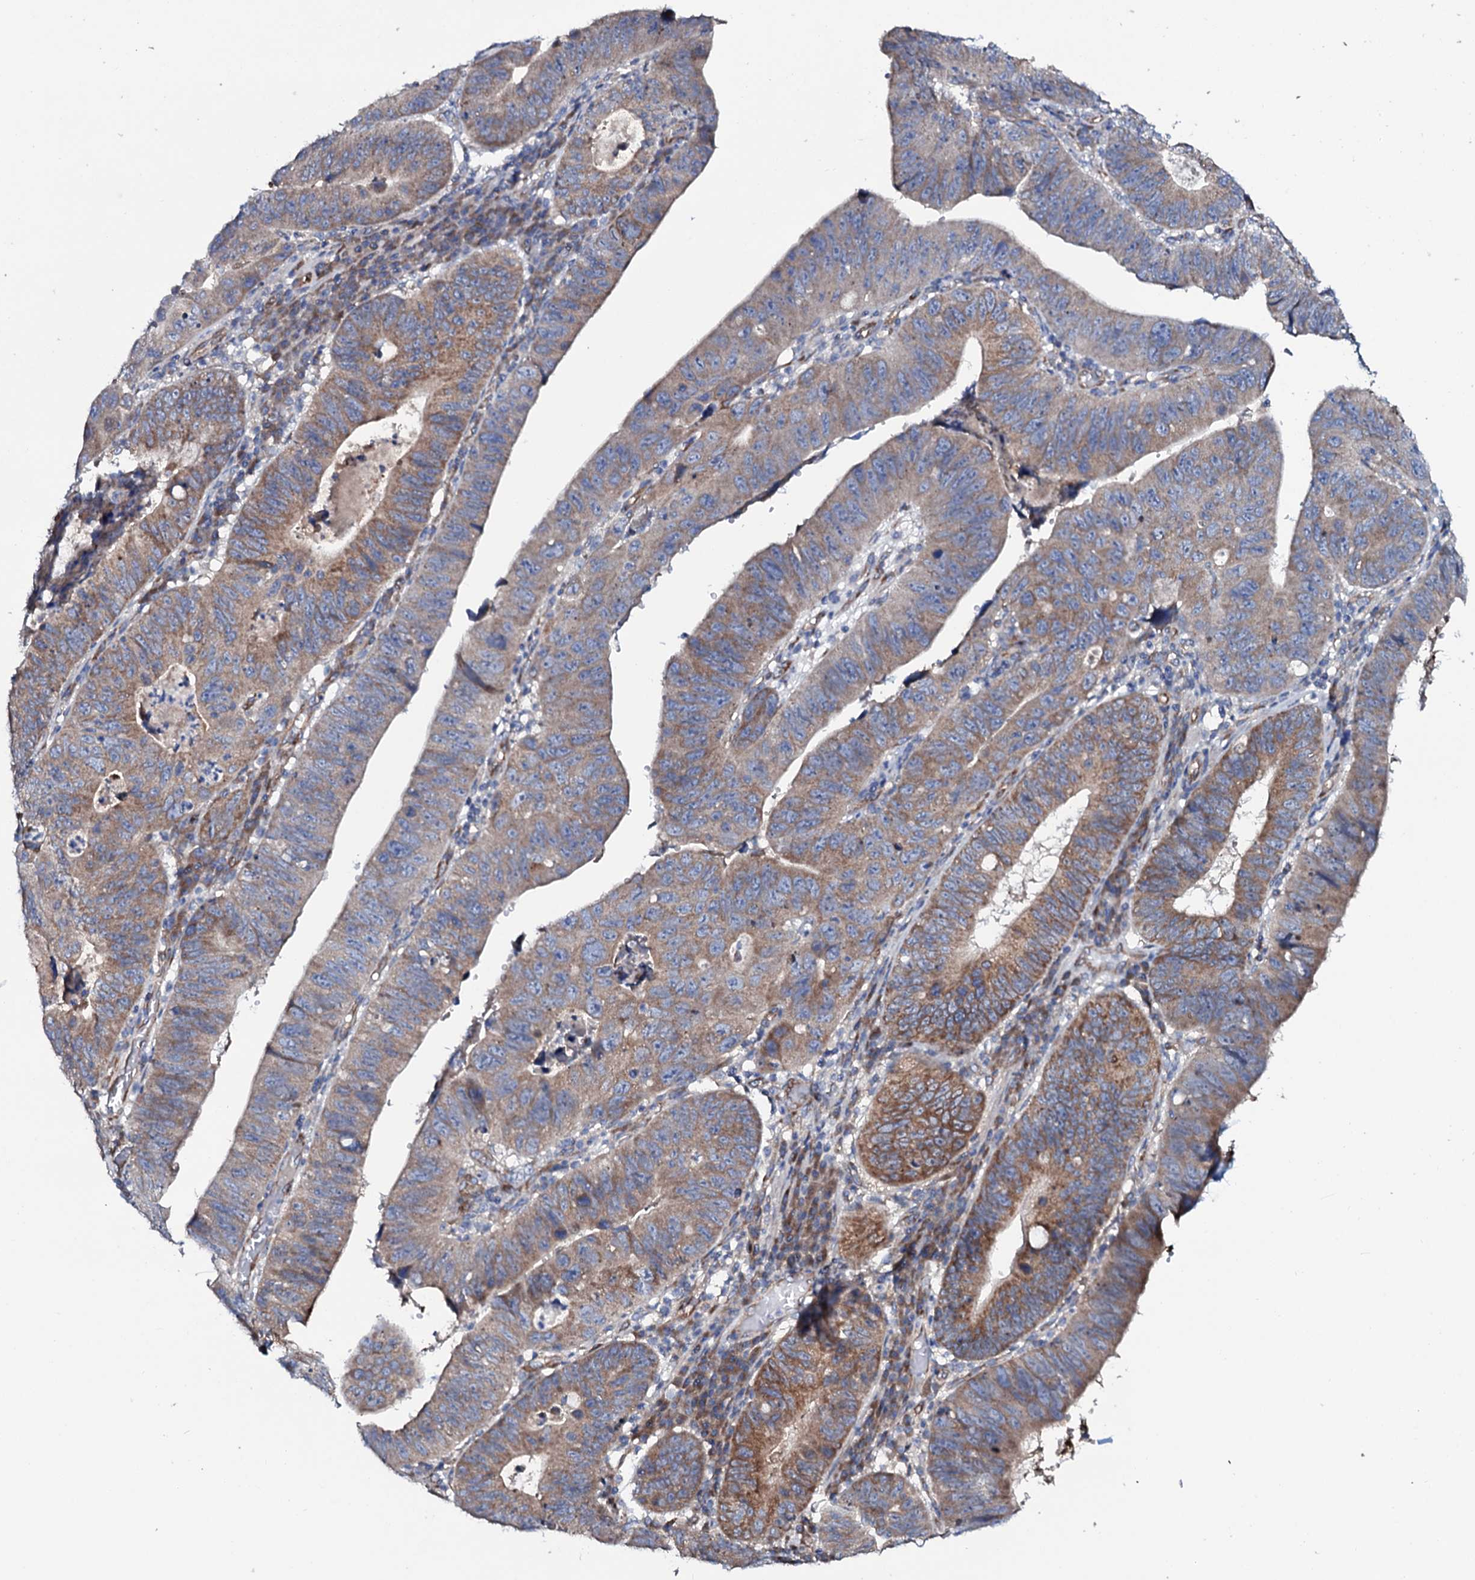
{"staining": {"intensity": "moderate", "quantity": ">75%", "location": "cytoplasmic/membranous"}, "tissue": "stomach cancer", "cell_type": "Tumor cells", "image_type": "cancer", "snomed": [{"axis": "morphology", "description": "Adenocarcinoma, NOS"}, {"axis": "topography", "description": "Stomach"}], "caption": "A medium amount of moderate cytoplasmic/membranous expression is appreciated in about >75% of tumor cells in adenocarcinoma (stomach) tissue.", "gene": "STARD13", "patient": {"sex": "male", "age": 59}}